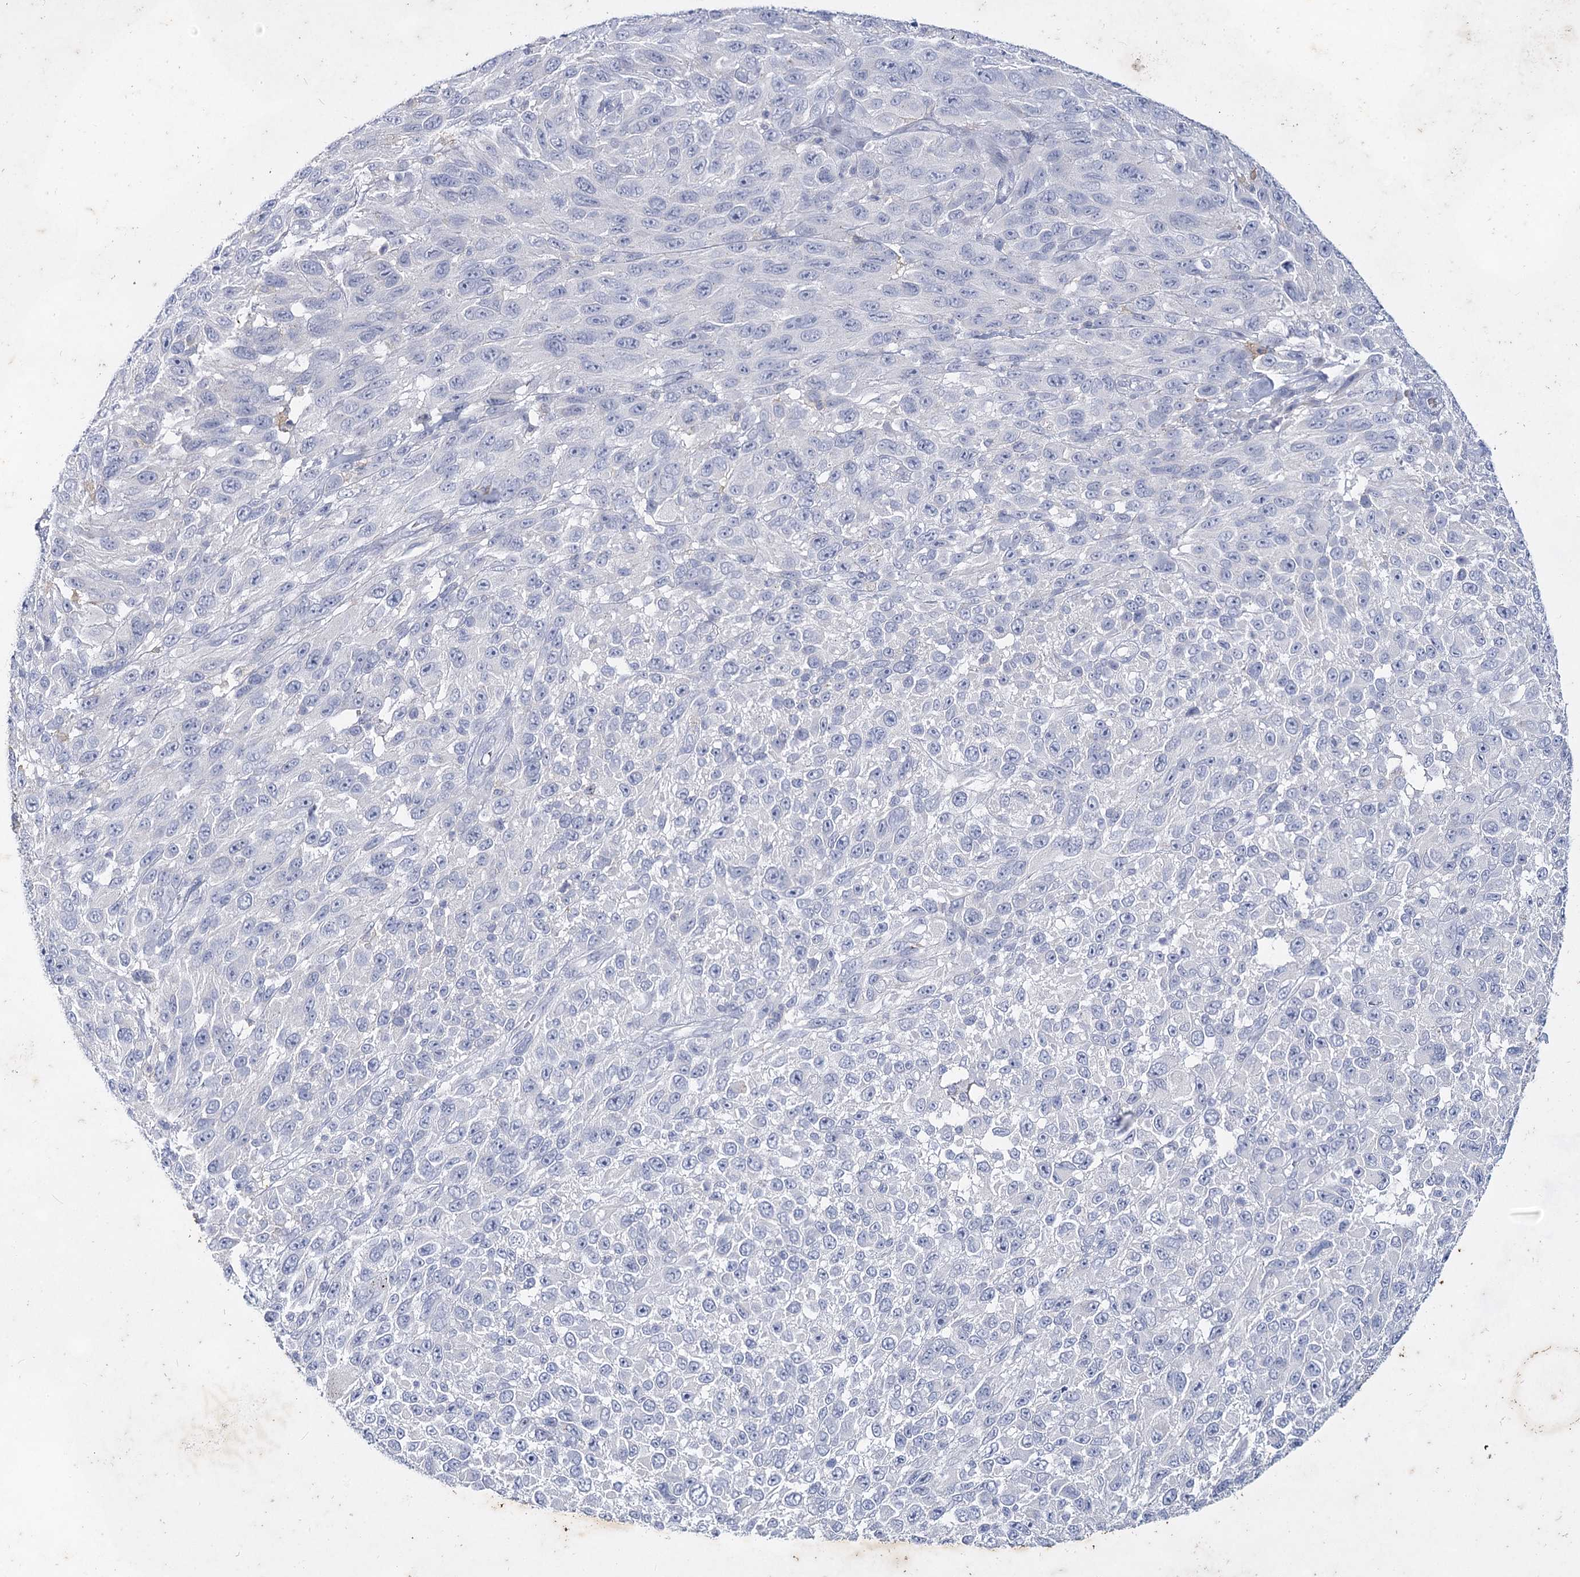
{"staining": {"intensity": "negative", "quantity": "none", "location": "none"}, "tissue": "melanoma", "cell_type": "Tumor cells", "image_type": "cancer", "snomed": [{"axis": "morphology", "description": "Malignant melanoma, NOS"}, {"axis": "topography", "description": "Skin"}], "caption": "Malignant melanoma stained for a protein using IHC displays no staining tumor cells.", "gene": "CCDC73", "patient": {"sex": "female", "age": 96}}